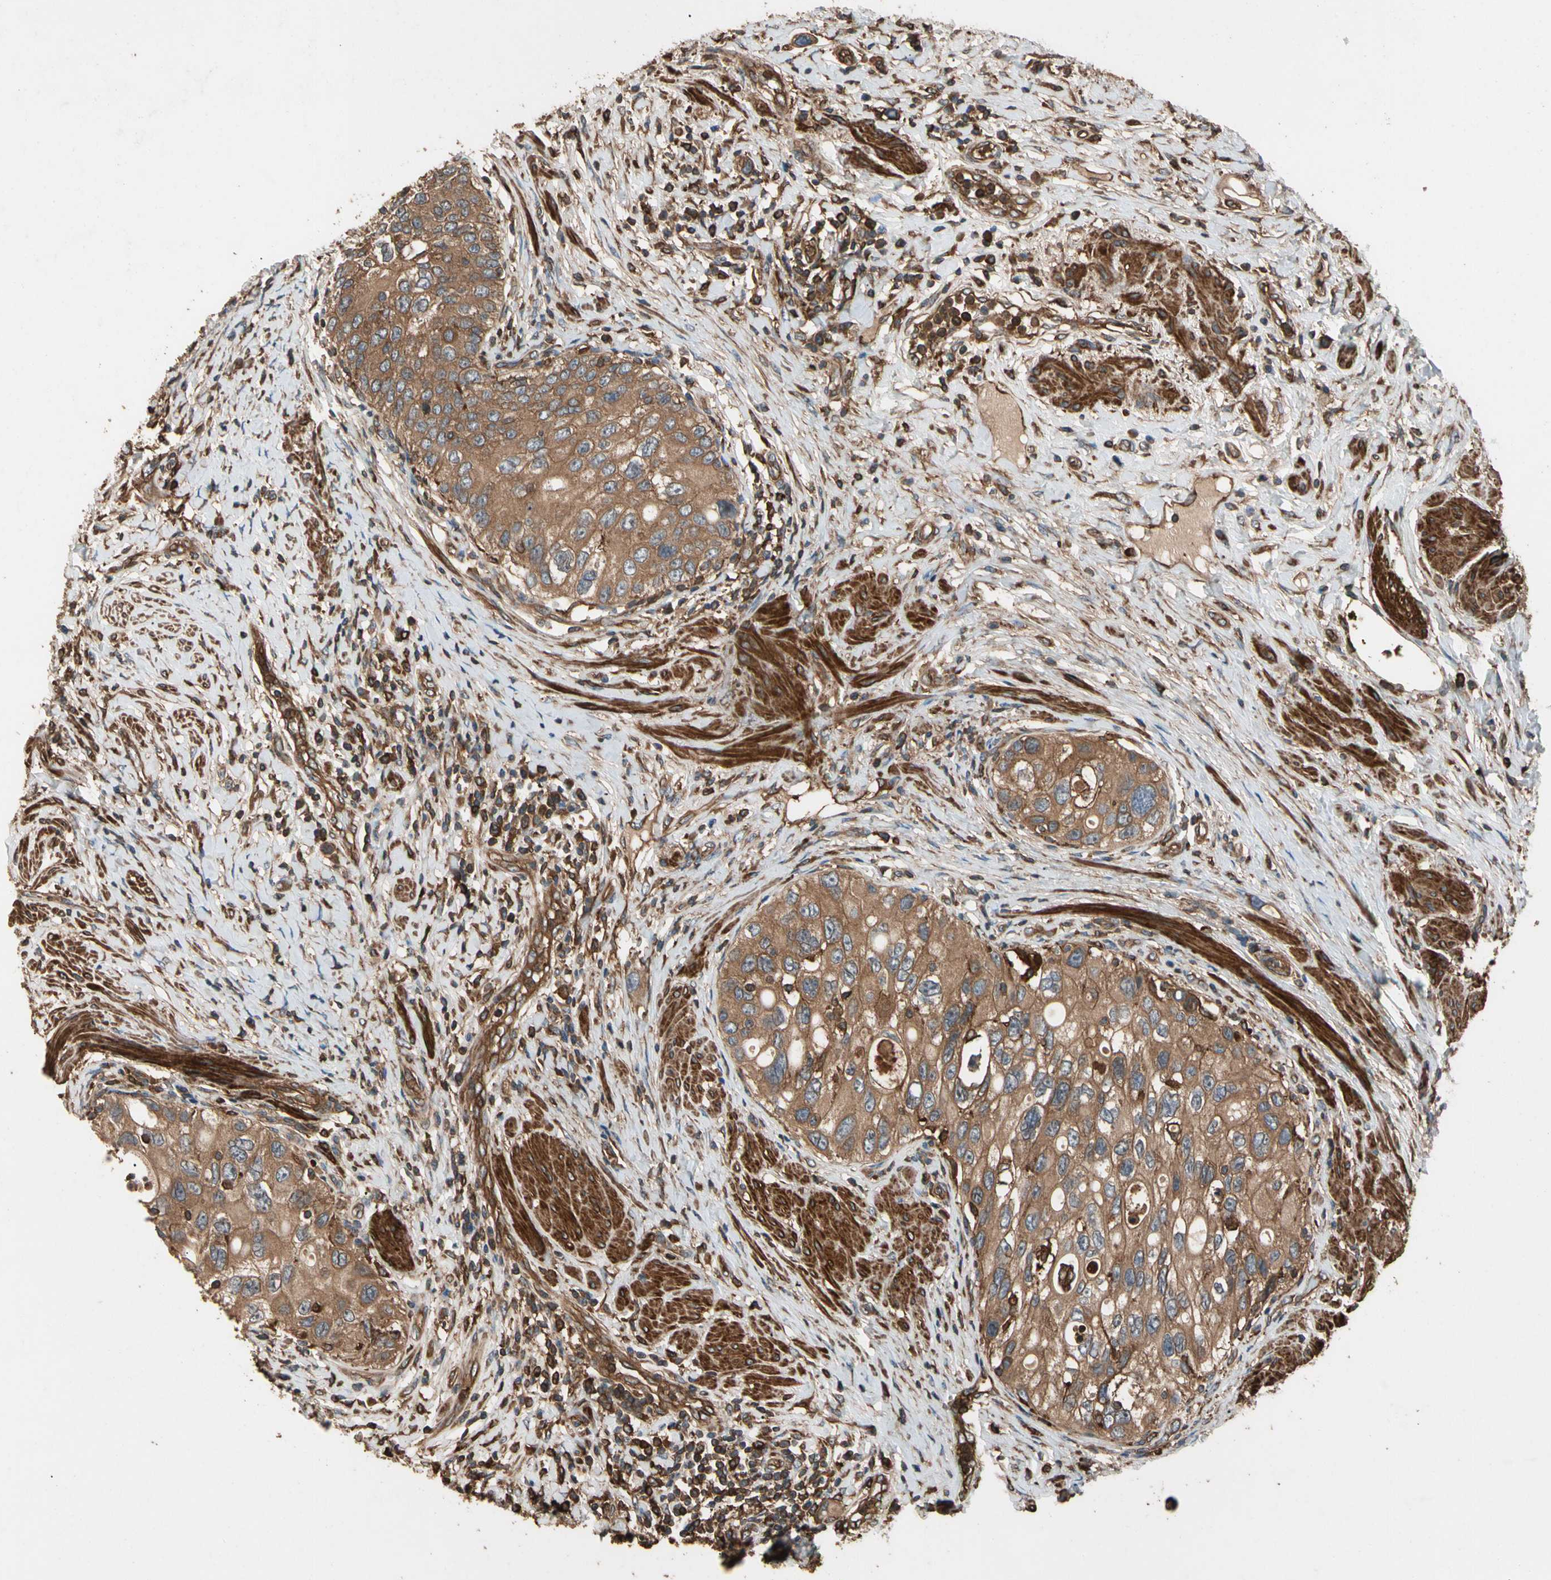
{"staining": {"intensity": "moderate", "quantity": ">75%", "location": "cytoplasmic/membranous"}, "tissue": "urothelial cancer", "cell_type": "Tumor cells", "image_type": "cancer", "snomed": [{"axis": "morphology", "description": "Urothelial carcinoma, High grade"}, {"axis": "topography", "description": "Urinary bladder"}], "caption": "An image of human urothelial cancer stained for a protein displays moderate cytoplasmic/membranous brown staining in tumor cells.", "gene": "AGBL2", "patient": {"sex": "female", "age": 56}}